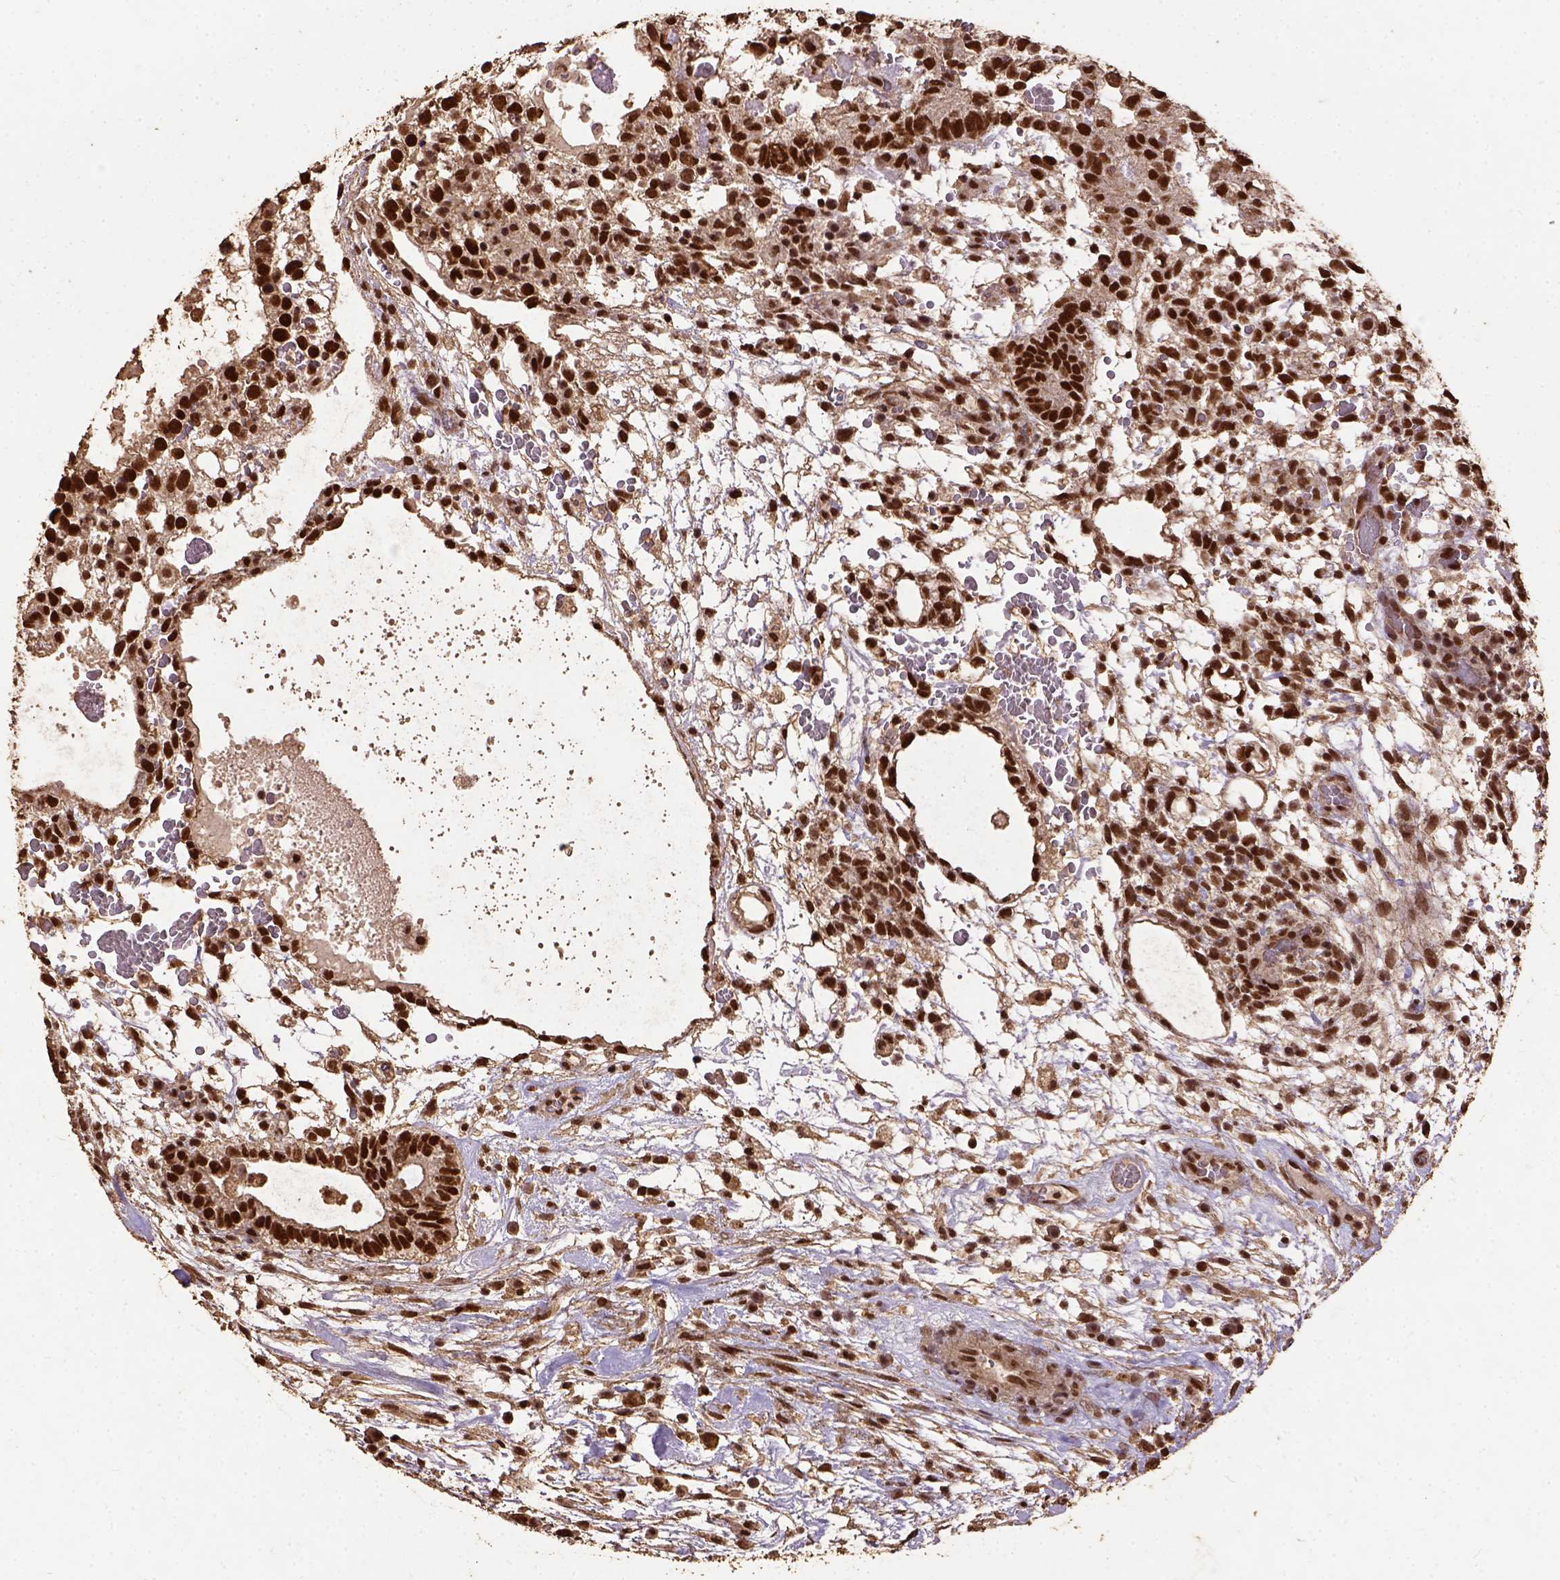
{"staining": {"intensity": "strong", "quantity": ">75%", "location": "nuclear"}, "tissue": "testis cancer", "cell_type": "Tumor cells", "image_type": "cancer", "snomed": [{"axis": "morphology", "description": "Normal tissue, NOS"}, {"axis": "morphology", "description": "Carcinoma, Embryonal, NOS"}, {"axis": "topography", "description": "Testis"}], "caption": "DAB immunohistochemical staining of testis cancer (embryonal carcinoma) reveals strong nuclear protein staining in about >75% of tumor cells. Ihc stains the protein in brown and the nuclei are stained blue.", "gene": "NACC1", "patient": {"sex": "male", "age": 32}}